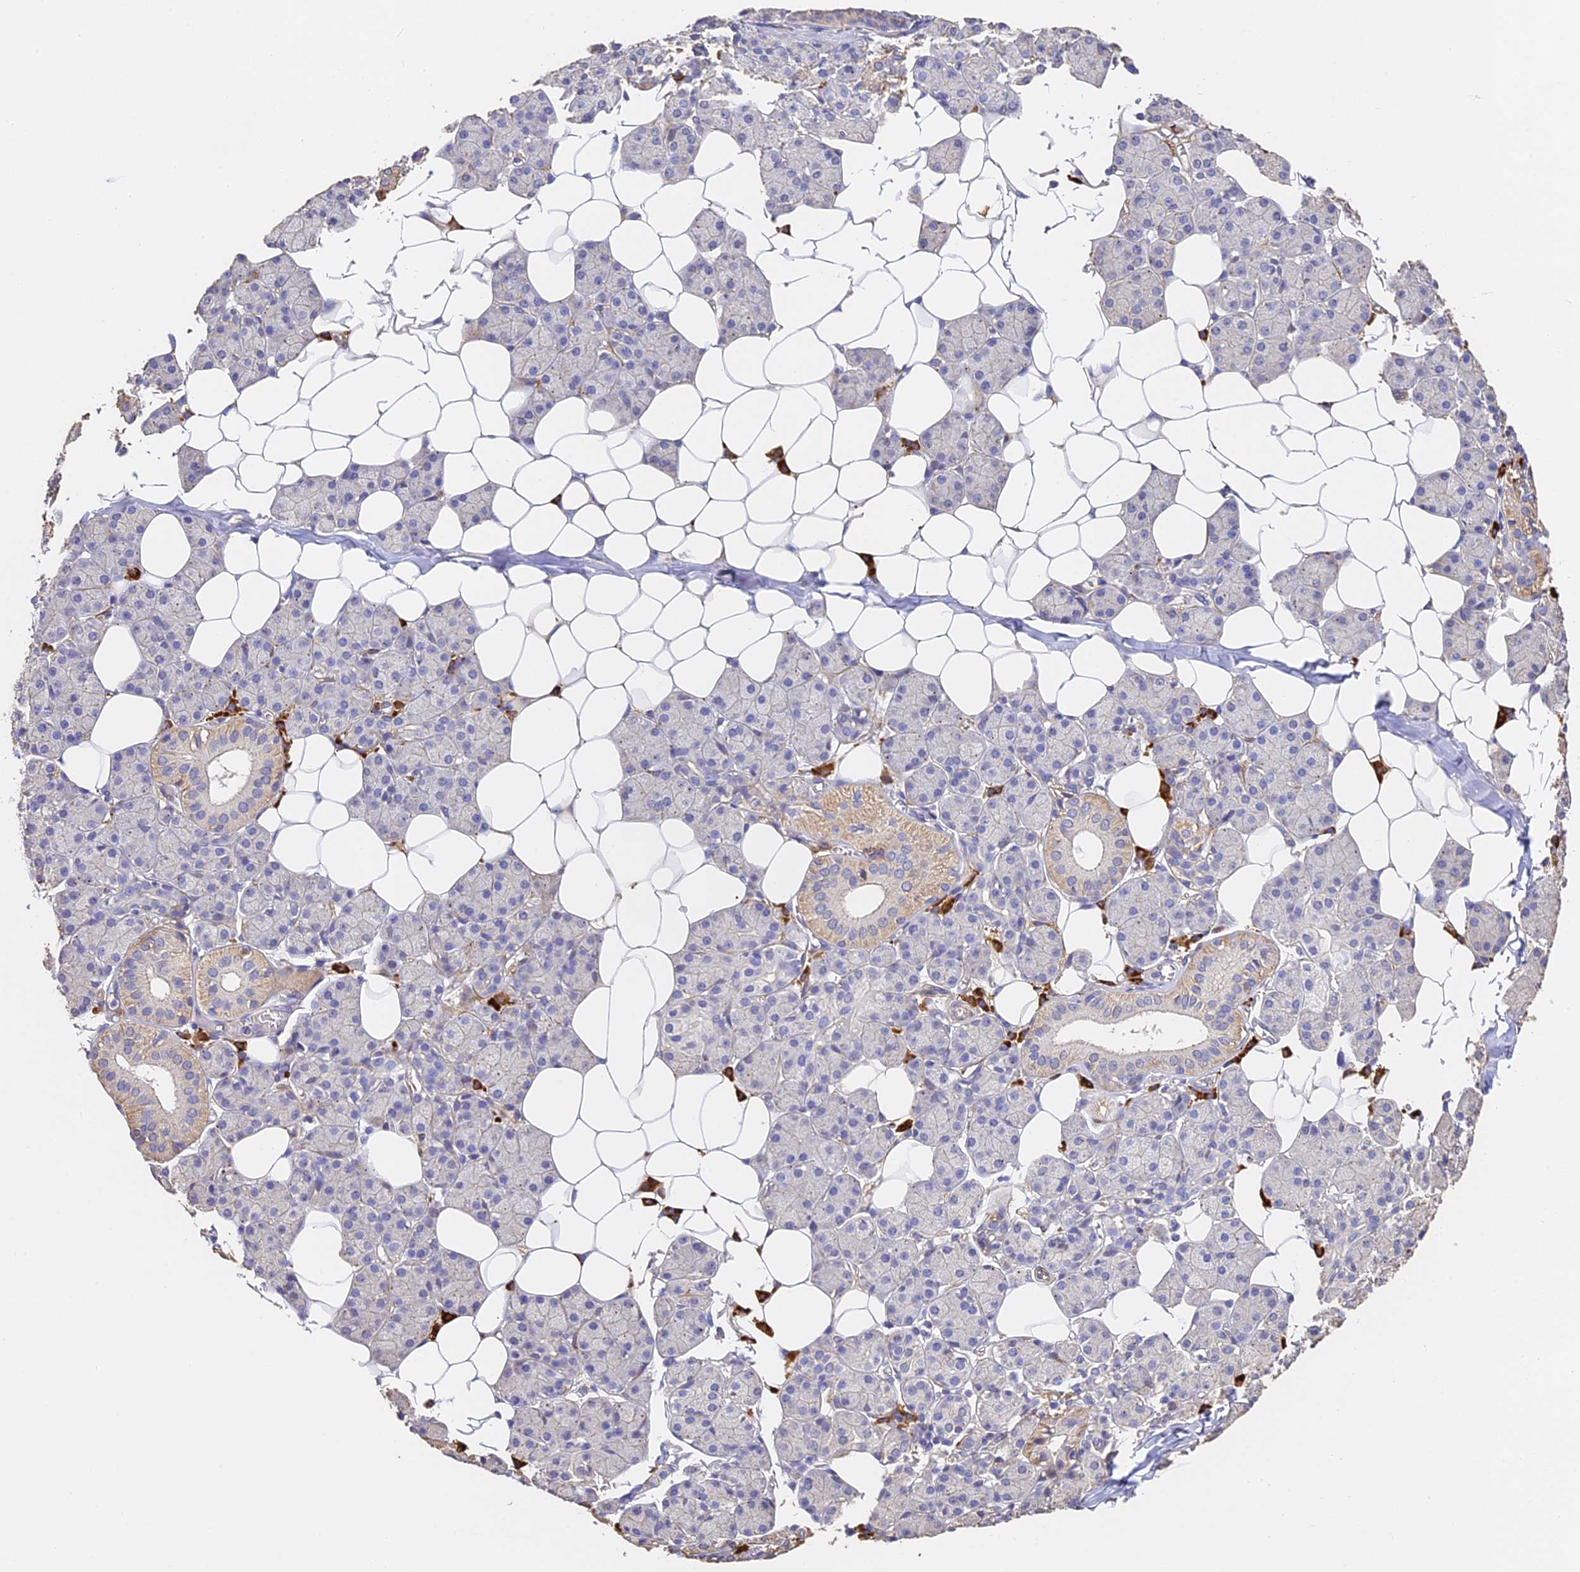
{"staining": {"intensity": "moderate", "quantity": "<25%", "location": "cytoplasmic/membranous"}, "tissue": "salivary gland", "cell_type": "Glandular cells", "image_type": "normal", "snomed": [{"axis": "morphology", "description": "Normal tissue, NOS"}, {"axis": "topography", "description": "Salivary gland"}], "caption": "Approximately <25% of glandular cells in normal human salivary gland demonstrate moderate cytoplasmic/membranous protein positivity as visualized by brown immunohistochemical staining.", "gene": "SLC11A1", "patient": {"sex": "female", "age": 33}}